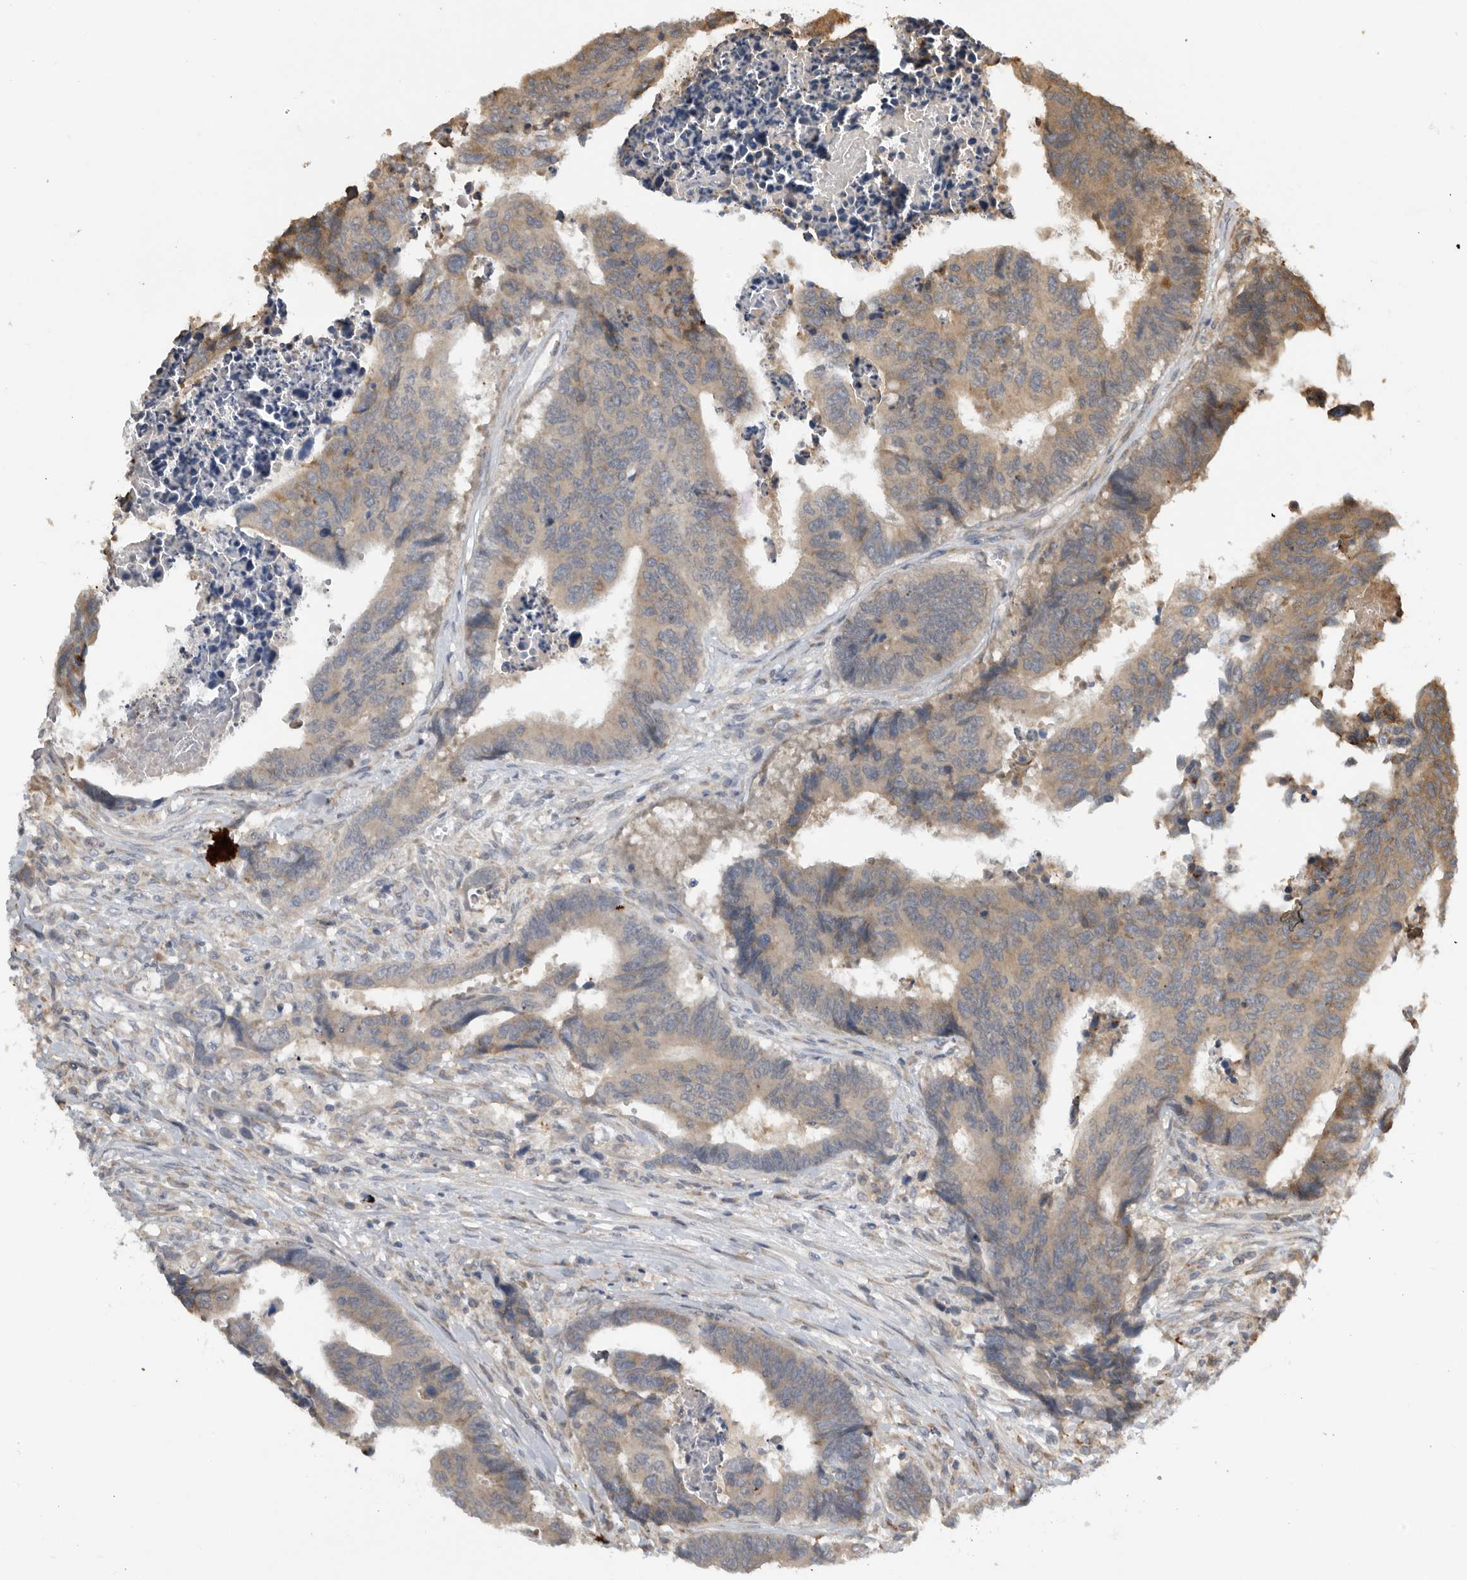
{"staining": {"intensity": "weak", "quantity": "25%-75%", "location": "cytoplasmic/membranous"}, "tissue": "colorectal cancer", "cell_type": "Tumor cells", "image_type": "cancer", "snomed": [{"axis": "morphology", "description": "Adenocarcinoma, NOS"}, {"axis": "topography", "description": "Rectum"}], "caption": "This histopathology image exhibits colorectal cancer (adenocarcinoma) stained with immunohistochemistry to label a protein in brown. The cytoplasmic/membranous of tumor cells show weak positivity for the protein. Nuclei are counter-stained blue.", "gene": "AASDHPPT", "patient": {"sex": "male", "age": 84}}